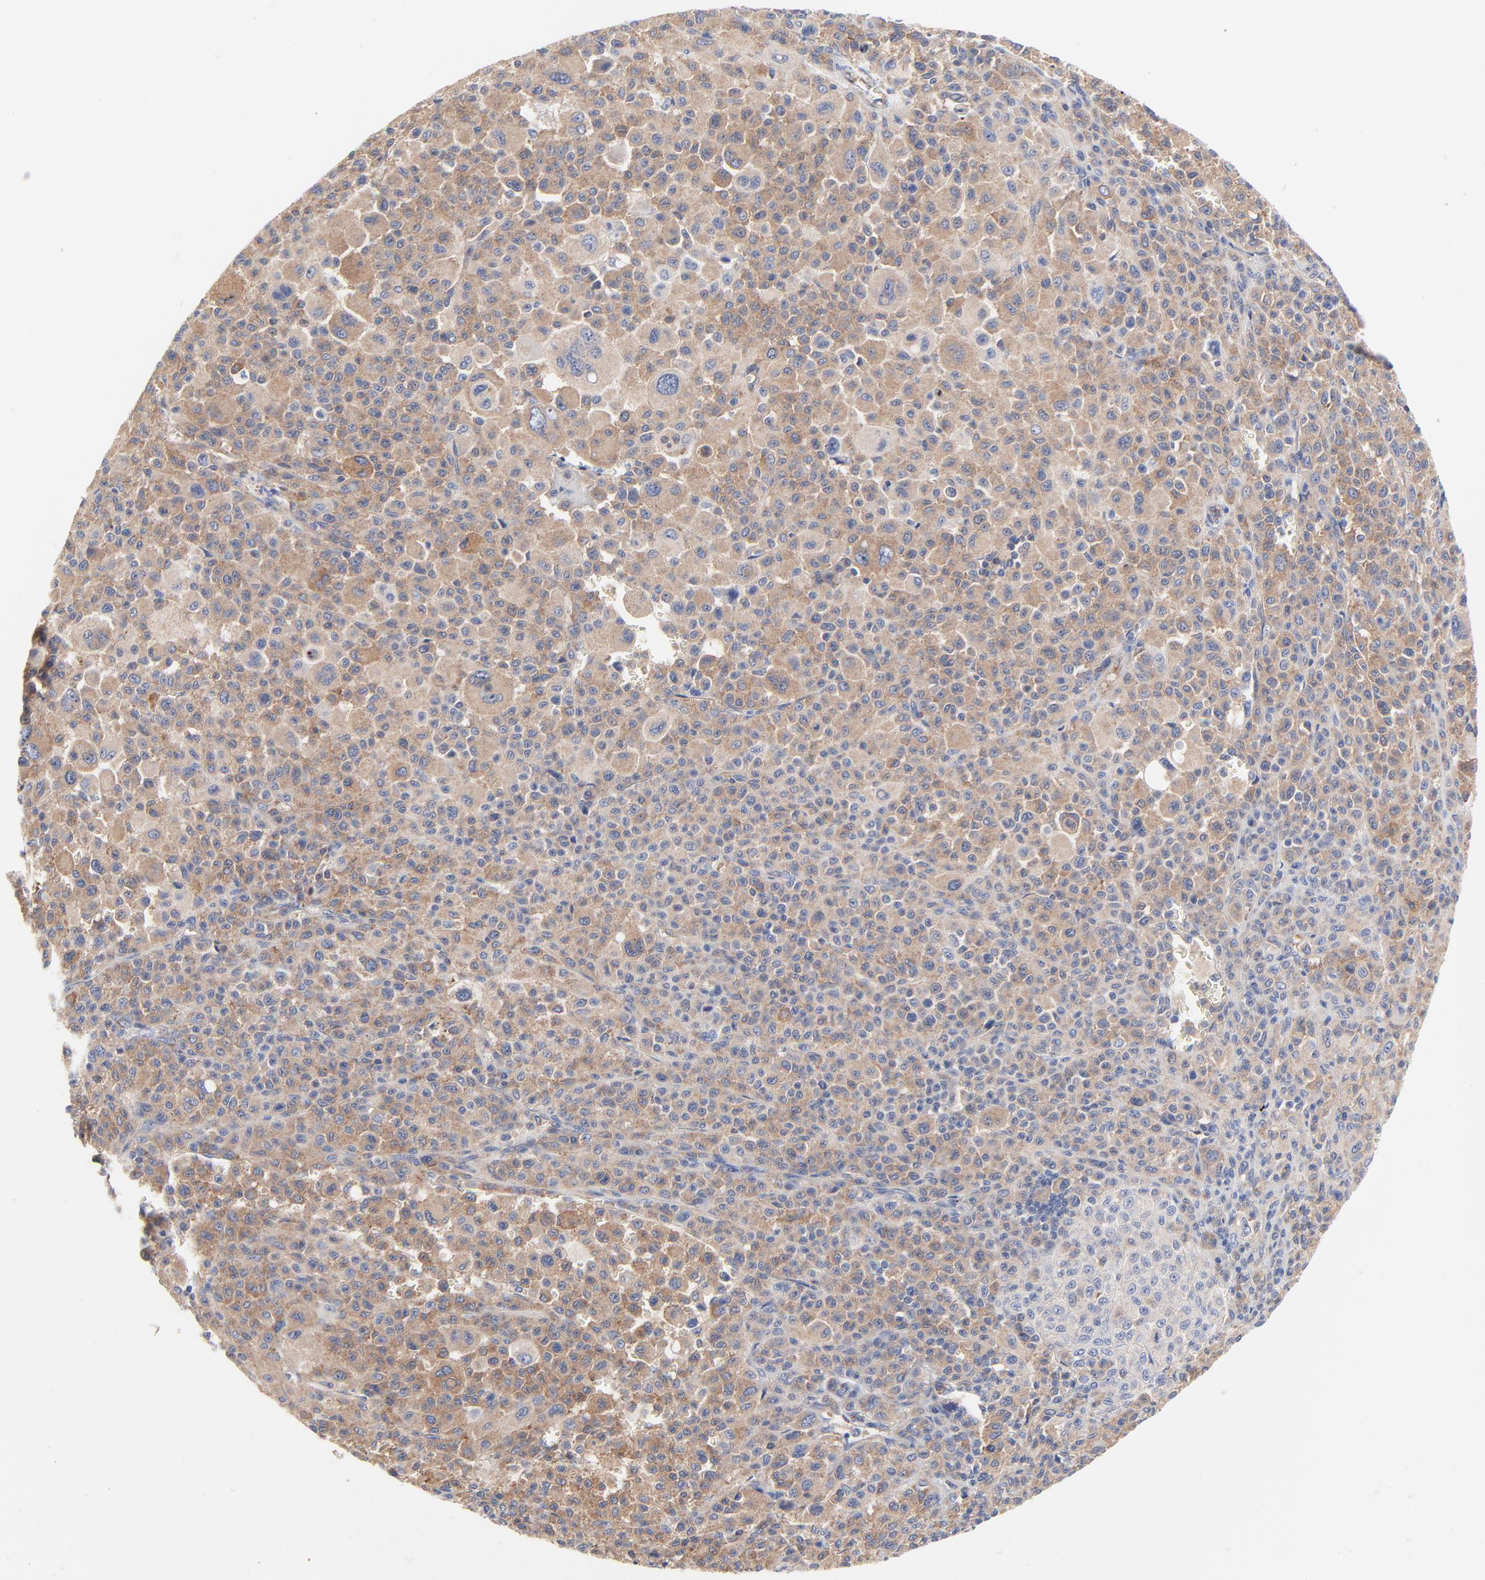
{"staining": {"intensity": "moderate", "quantity": ">75%", "location": "cytoplasmic/membranous"}, "tissue": "melanoma", "cell_type": "Tumor cells", "image_type": "cancer", "snomed": [{"axis": "morphology", "description": "Malignant melanoma, Metastatic site"}, {"axis": "topography", "description": "Skin"}], "caption": "DAB immunohistochemical staining of melanoma demonstrates moderate cytoplasmic/membranous protein expression in approximately >75% of tumor cells. Nuclei are stained in blue.", "gene": "CD2AP", "patient": {"sex": "female", "age": 74}}